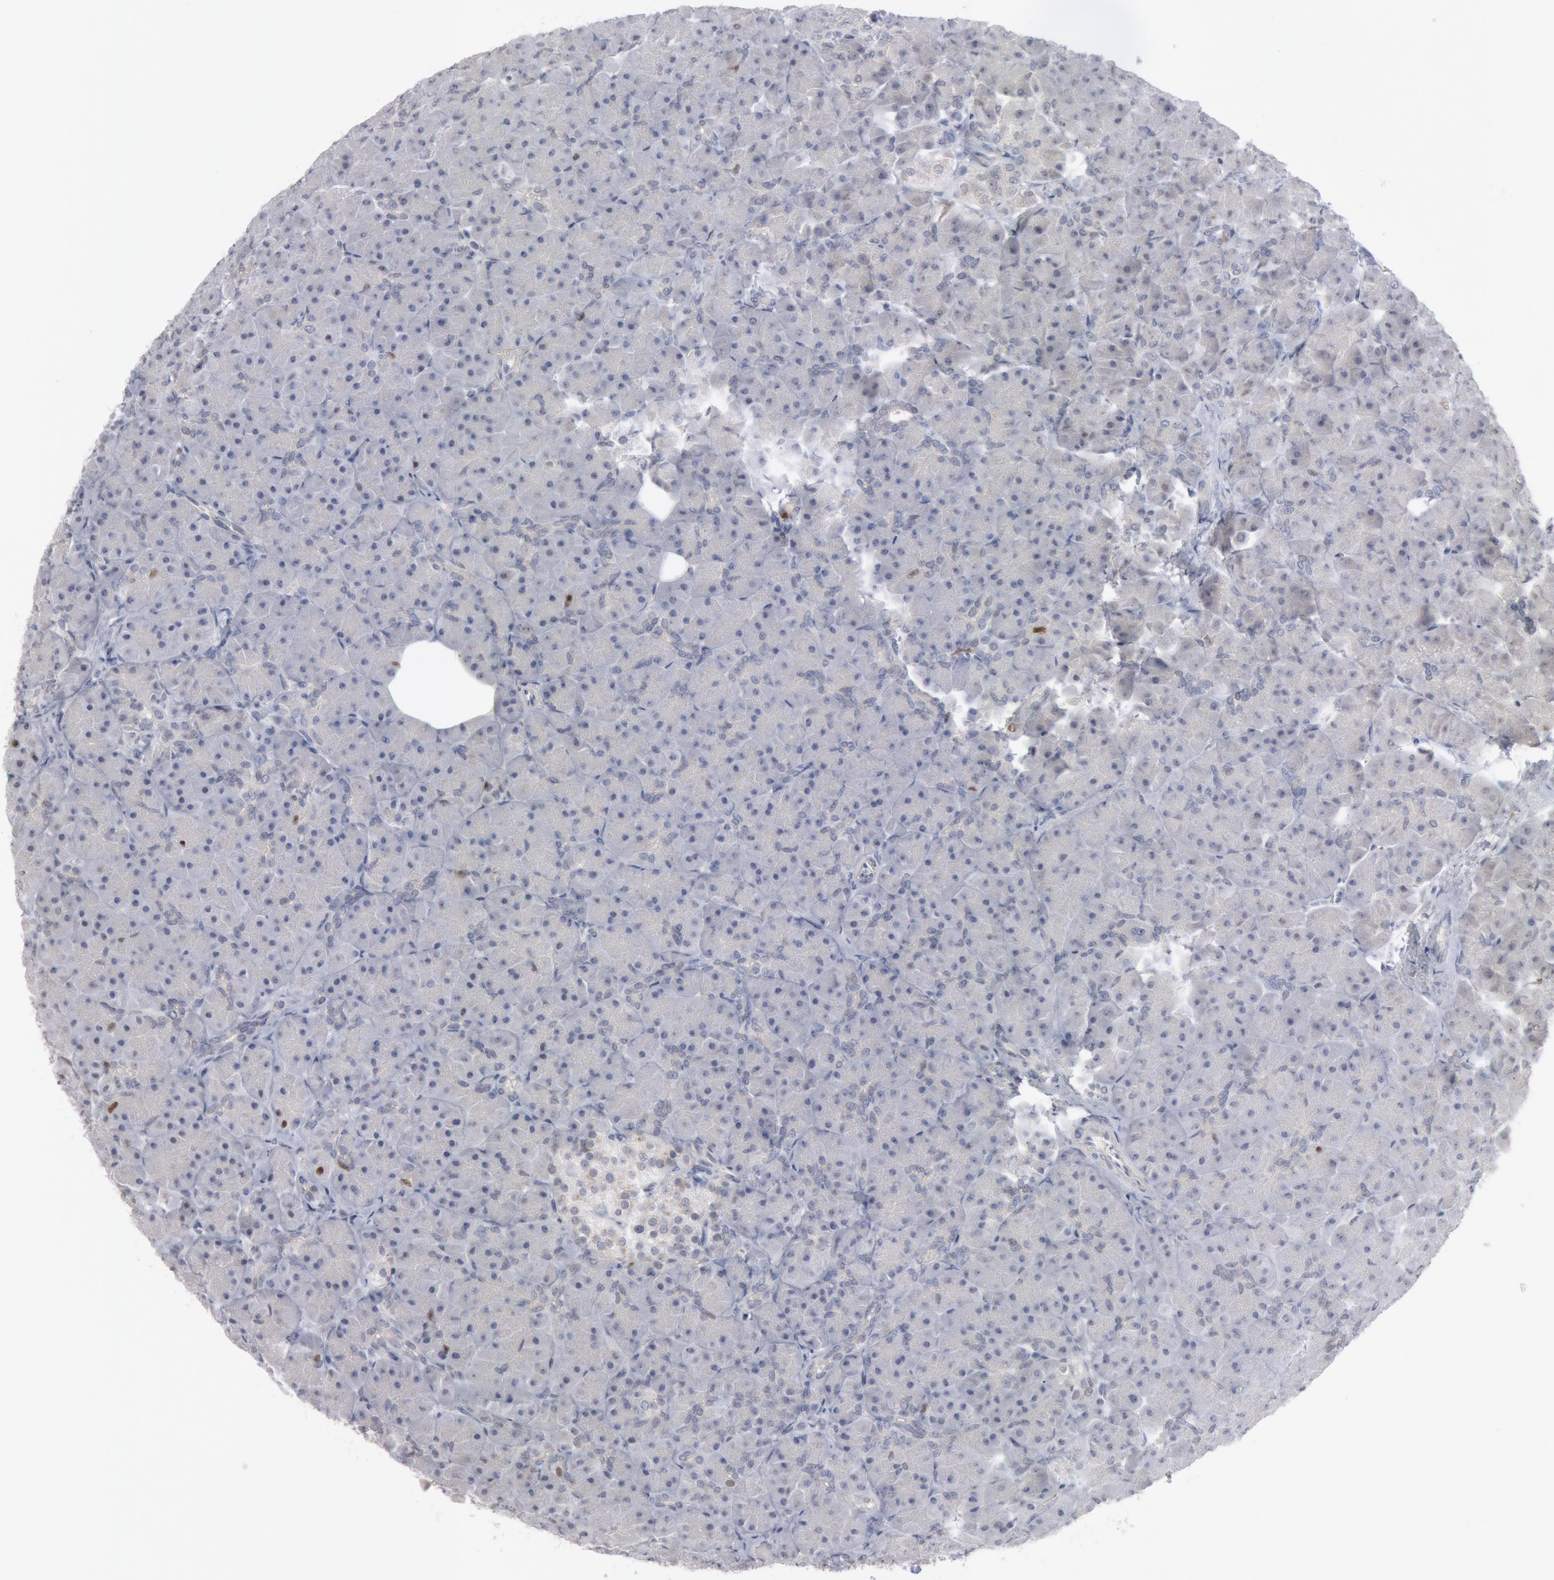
{"staining": {"intensity": "negative", "quantity": "none", "location": "none"}, "tissue": "pancreas", "cell_type": "Exocrine glandular cells", "image_type": "normal", "snomed": [{"axis": "morphology", "description": "Normal tissue, NOS"}, {"axis": "topography", "description": "Pancreas"}], "caption": "High magnification brightfield microscopy of benign pancreas stained with DAB (brown) and counterstained with hematoxylin (blue): exocrine glandular cells show no significant expression. Brightfield microscopy of immunohistochemistry stained with DAB (brown) and hematoxylin (blue), captured at high magnification.", "gene": "WDHD1", "patient": {"sex": "male", "age": 66}}